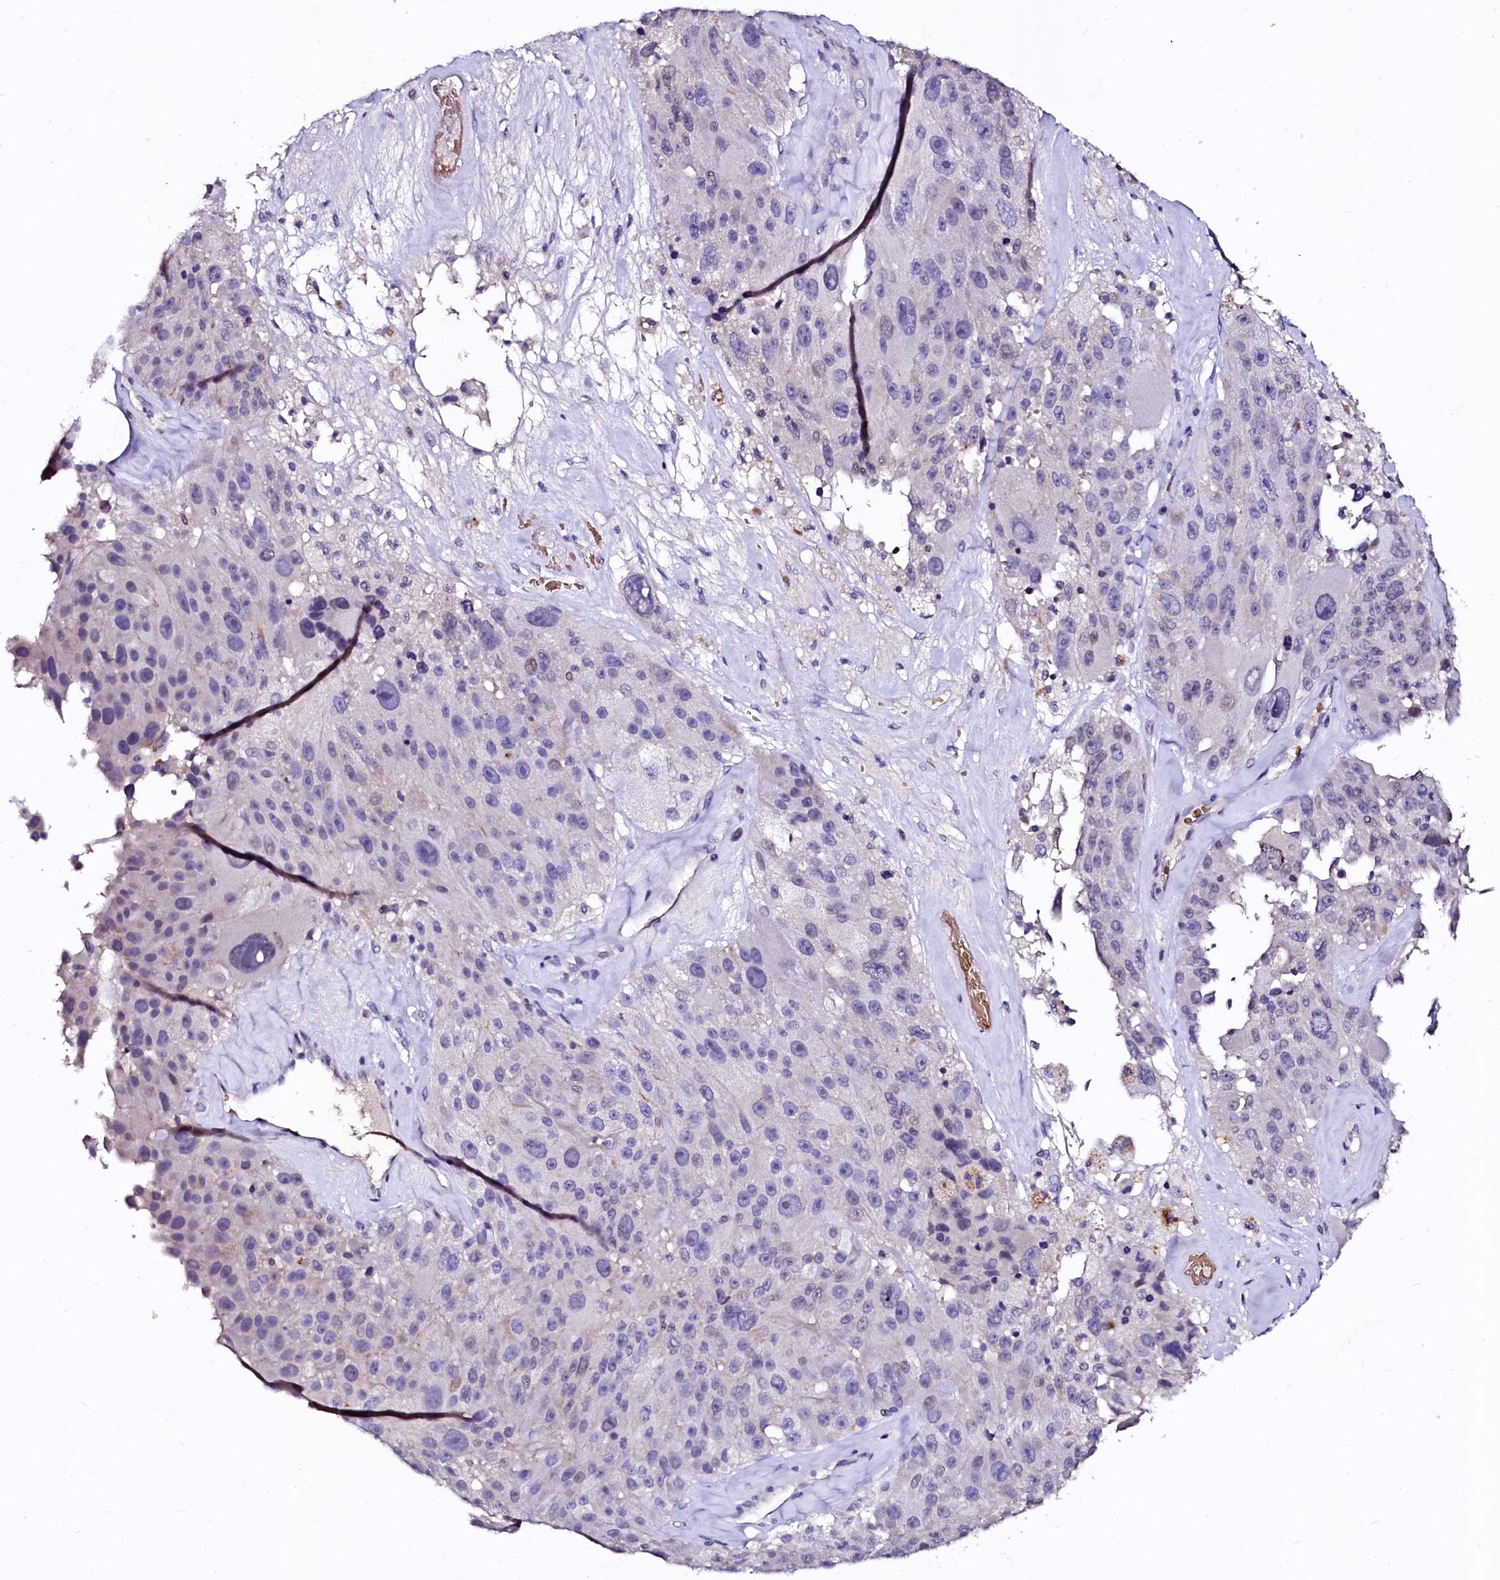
{"staining": {"intensity": "negative", "quantity": "none", "location": "none"}, "tissue": "melanoma", "cell_type": "Tumor cells", "image_type": "cancer", "snomed": [{"axis": "morphology", "description": "Malignant melanoma, Metastatic site"}, {"axis": "topography", "description": "Lymph node"}], "caption": "This is an immunohistochemistry micrograph of malignant melanoma (metastatic site). There is no expression in tumor cells.", "gene": "CTDSPL2", "patient": {"sex": "male", "age": 62}}